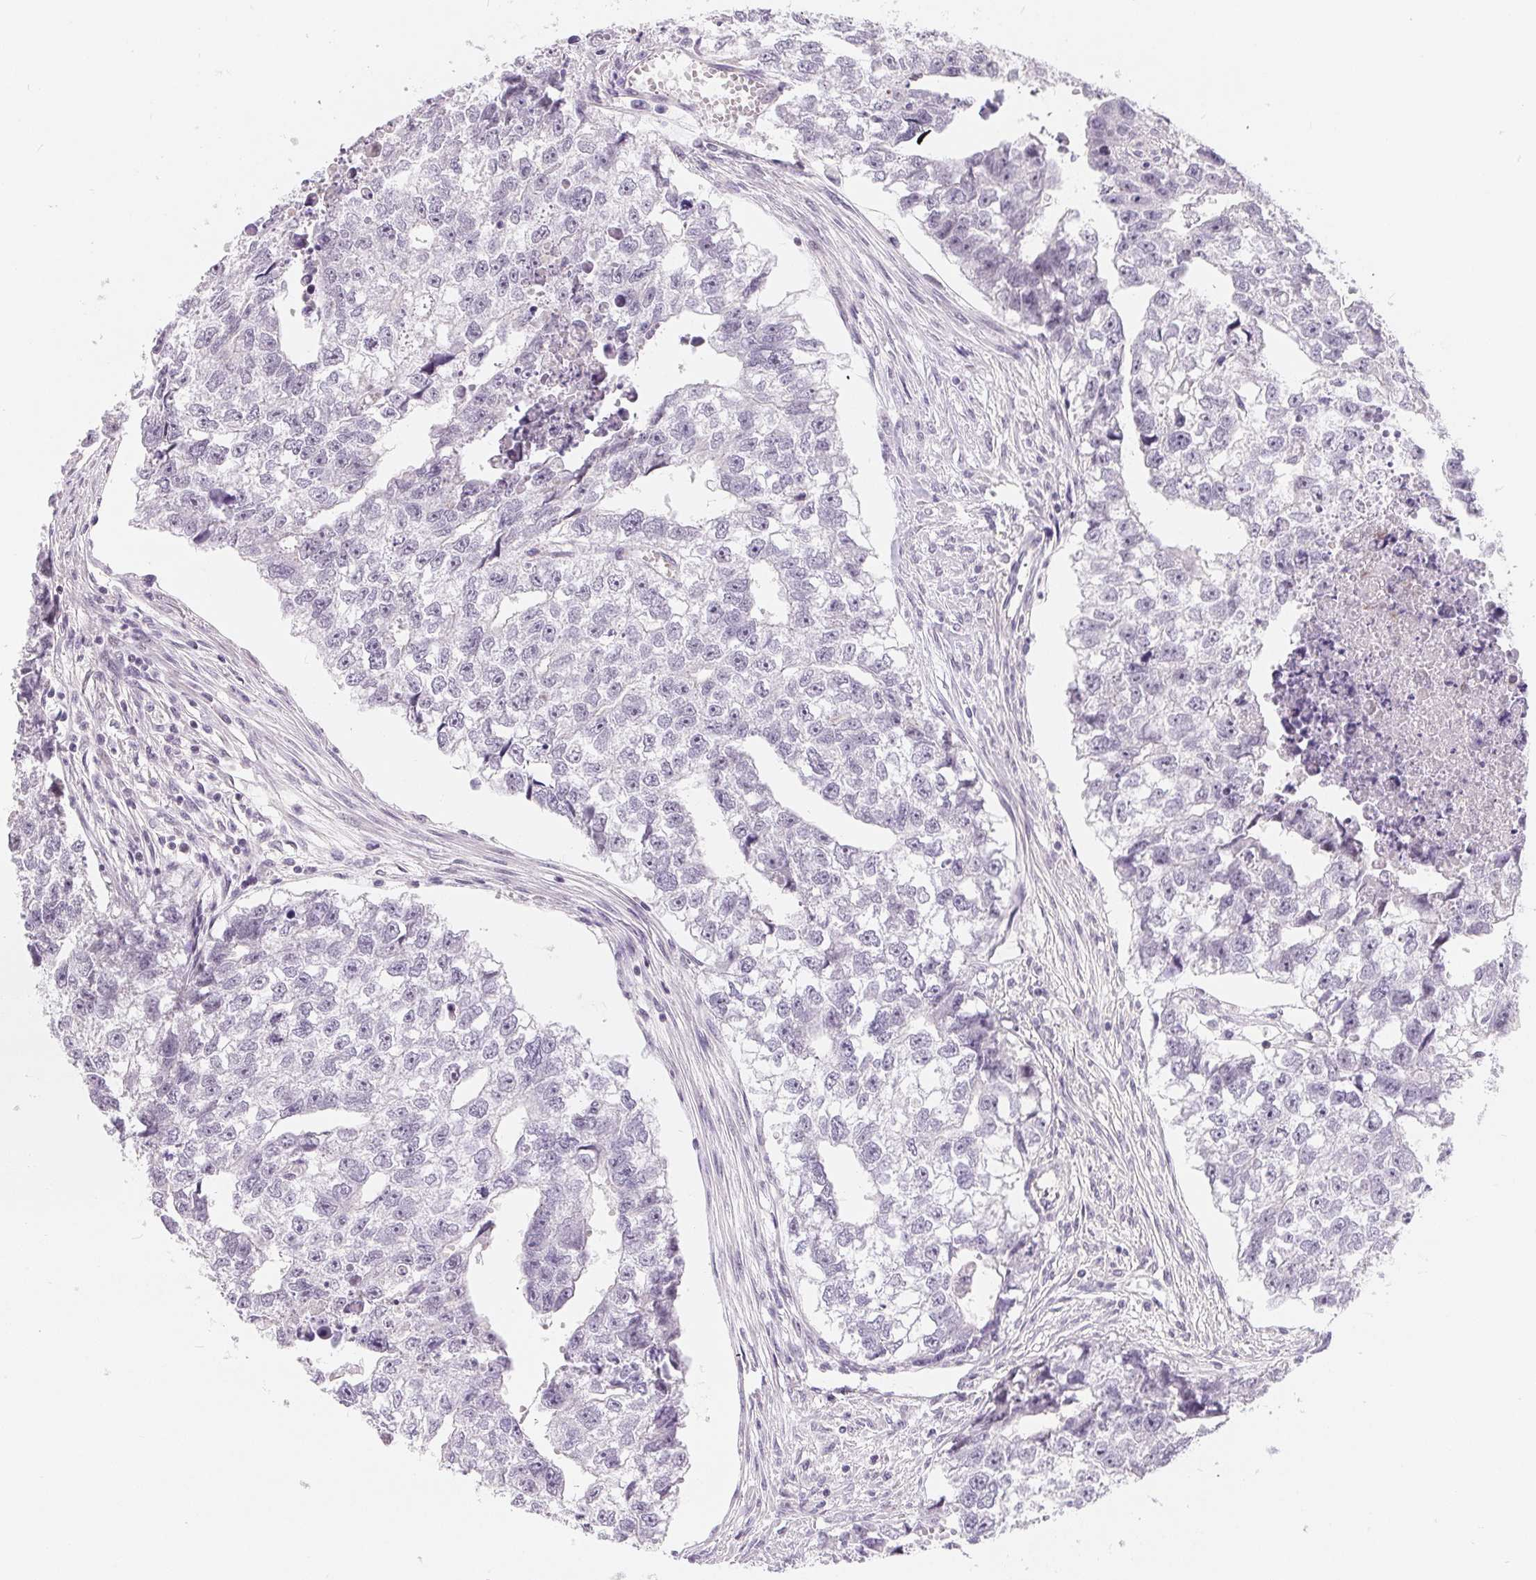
{"staining": {"intensity": "negative", "quantity": "none", "location": "none"}, "tissue": "testis cancer", "cell_type": "Tumor cells", "image_type": "cancer", "snomed": [{"axis": "morphology", "description": "Carcinoma, Embryonal, NOS"}, {"axis": "morphology", "description": "Teratoma, malignant, NOS"}, {"axis": "topography", "description": "Testis"}], "caption": "Immunohistochemistry (IHC) of human testis cancer (embryonal carcinoma) exhibits no expression in tumor cells.", "gene": "LCA5L", "patient": {"sex": "male", "age": 44}}